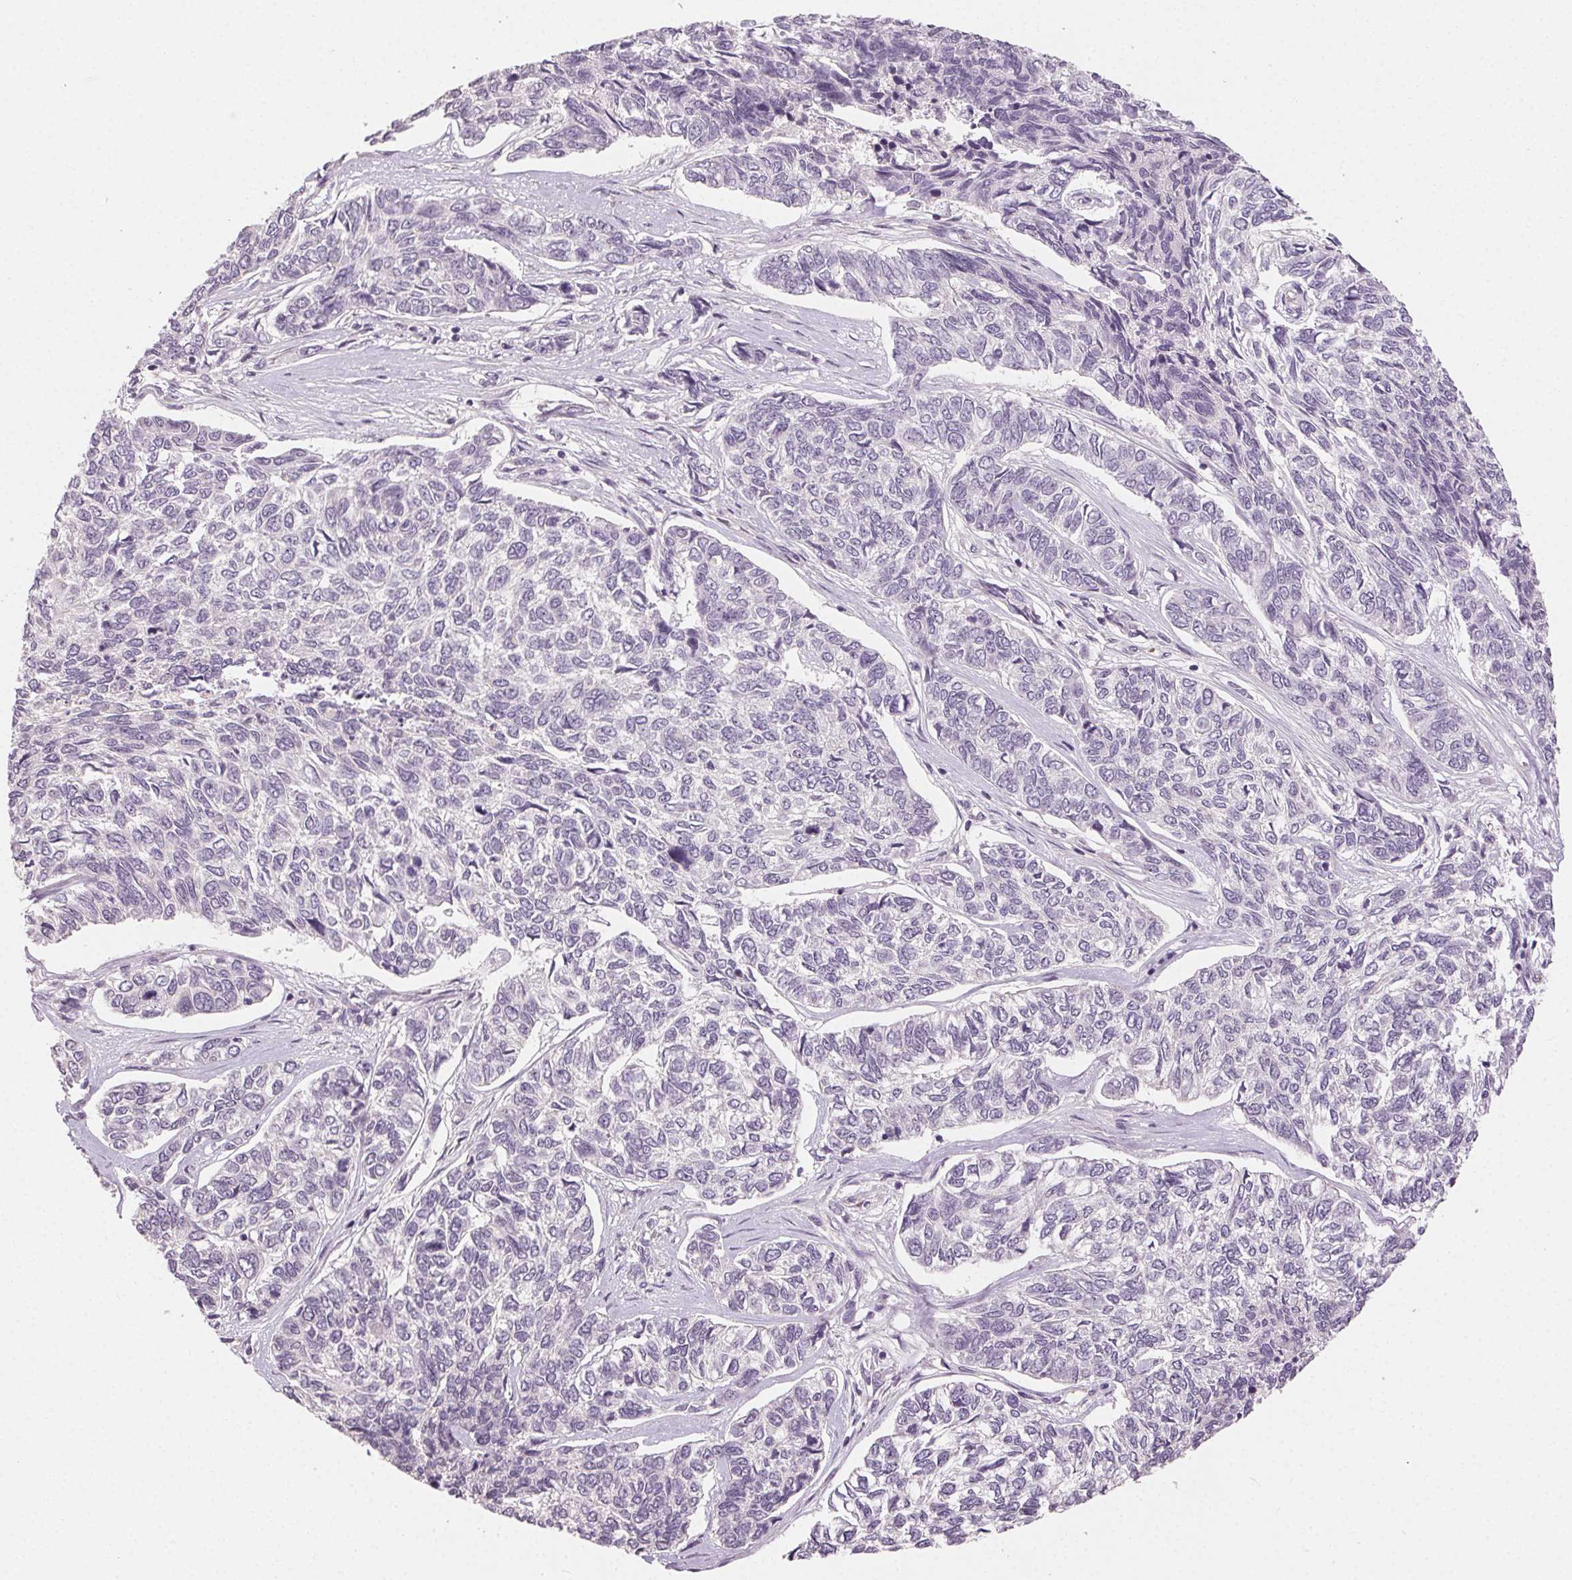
{"staining": {"intensity": "negative", "quantity": "none", "location": "none"}, "tissue": "skin cancer", "cell_type": "Tumor cells", "image_type": "cancer", "snomed": [{"axis": "morphology", "description": "Basal cell carcinoma"}, {"axis": "topography", "description": "Skin"}], "caption": "Tumor cells show no significant staining in skin cancer (basal cell carcinoma). (IHC, brightfield microscopy, high magnification).", "gene": "CLTRN", "patient": {"sex": "female", "age": 65}}